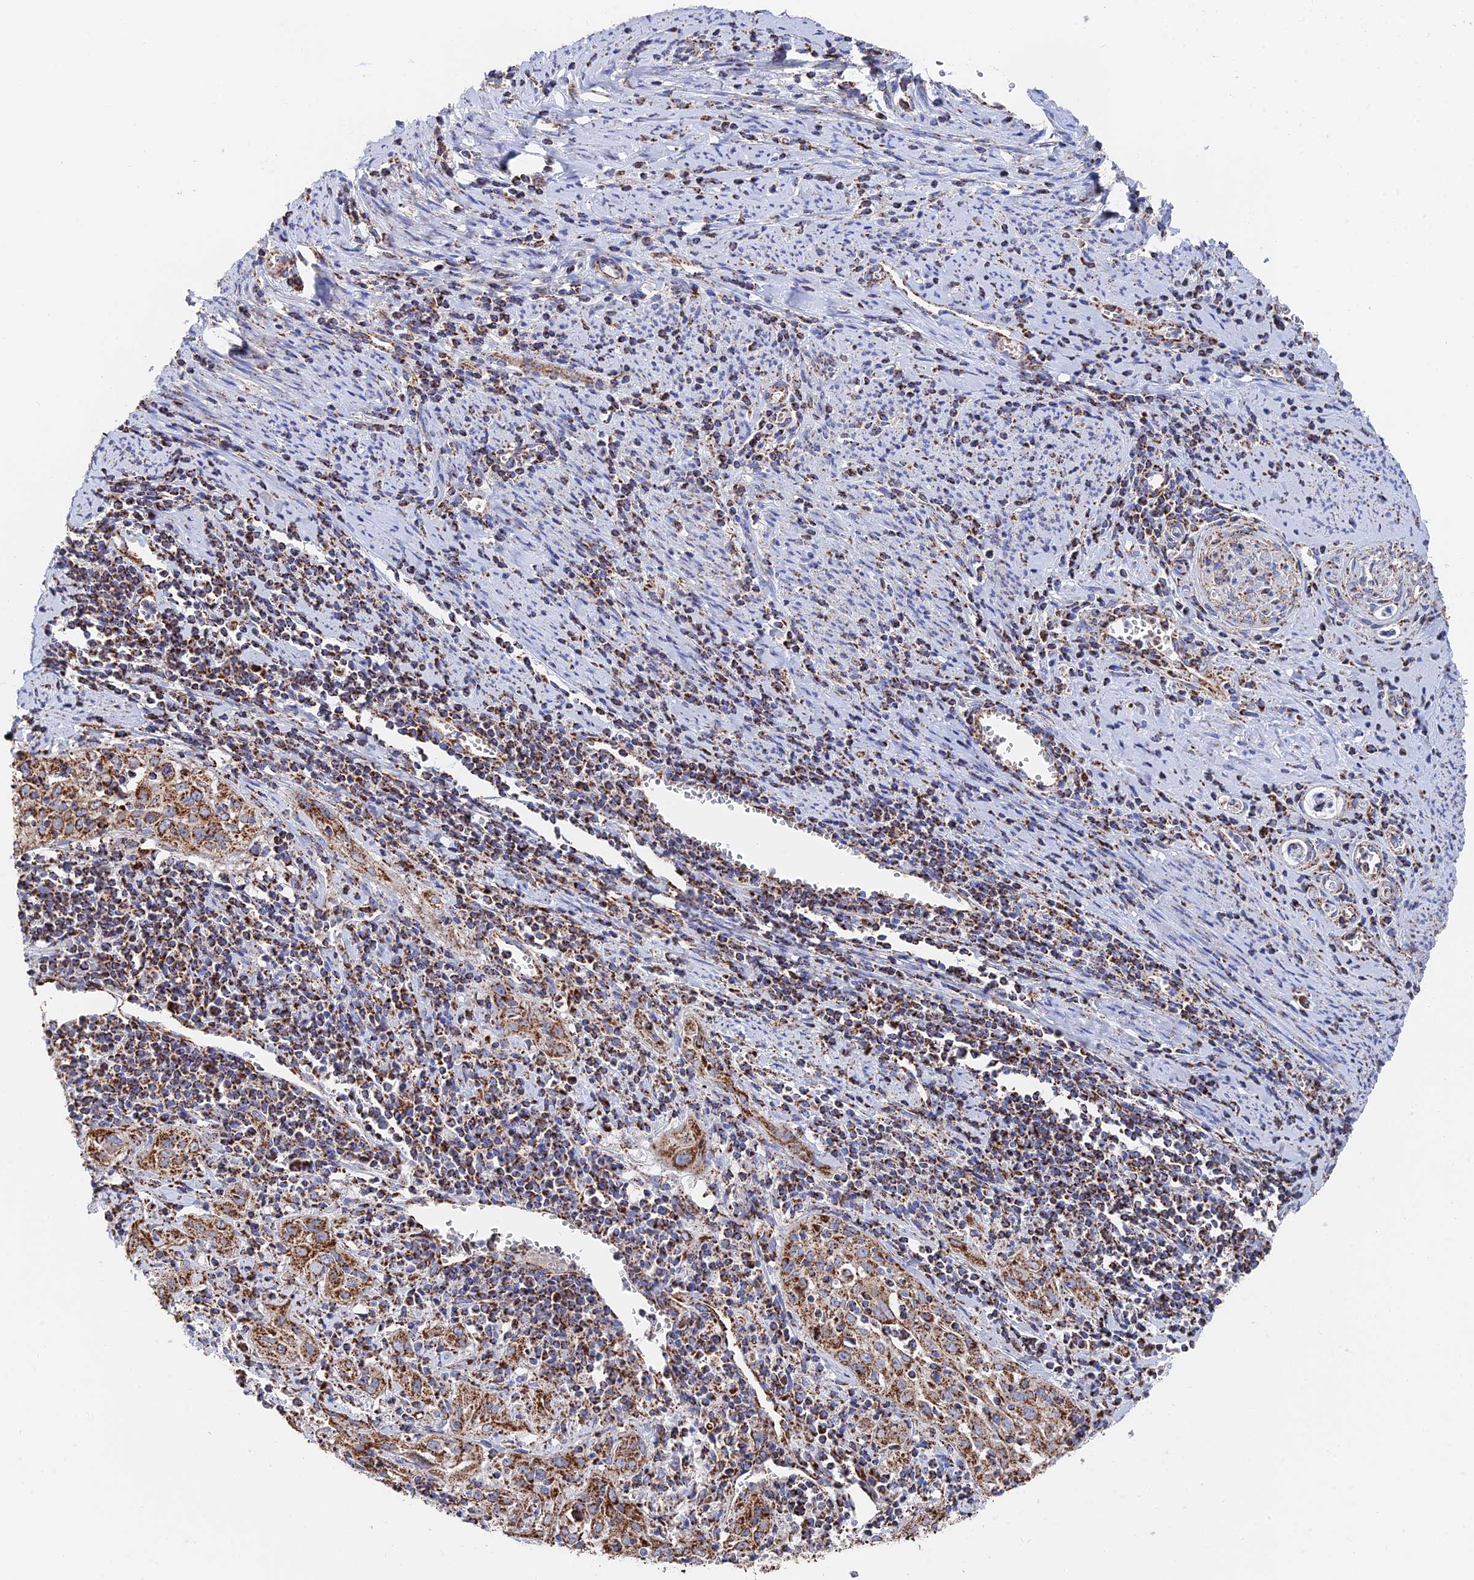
{"staining": {"intensity": "strong", "quantity": ">75%", "location": "cytoplasmic/membranous"}, "tissue": "cervical cancer", "cell_type": "Tumor cells", "image_type": "cancer", "snomed": [{"axis": "morphology", "description": "Squamous cell carcinoma, NOS"}, {"axis": "topography", "description": "Cervix"}], "caption": "High-power microscopy captured an immunohistochemistry (IHC) image of cervical squamous cell carcinoma, revealing strong cytoplasmic/membranous positivity in about >75% of tumor cells.", "gene": "HAUS8", "patient": {"sex": "female", "age": 57}}